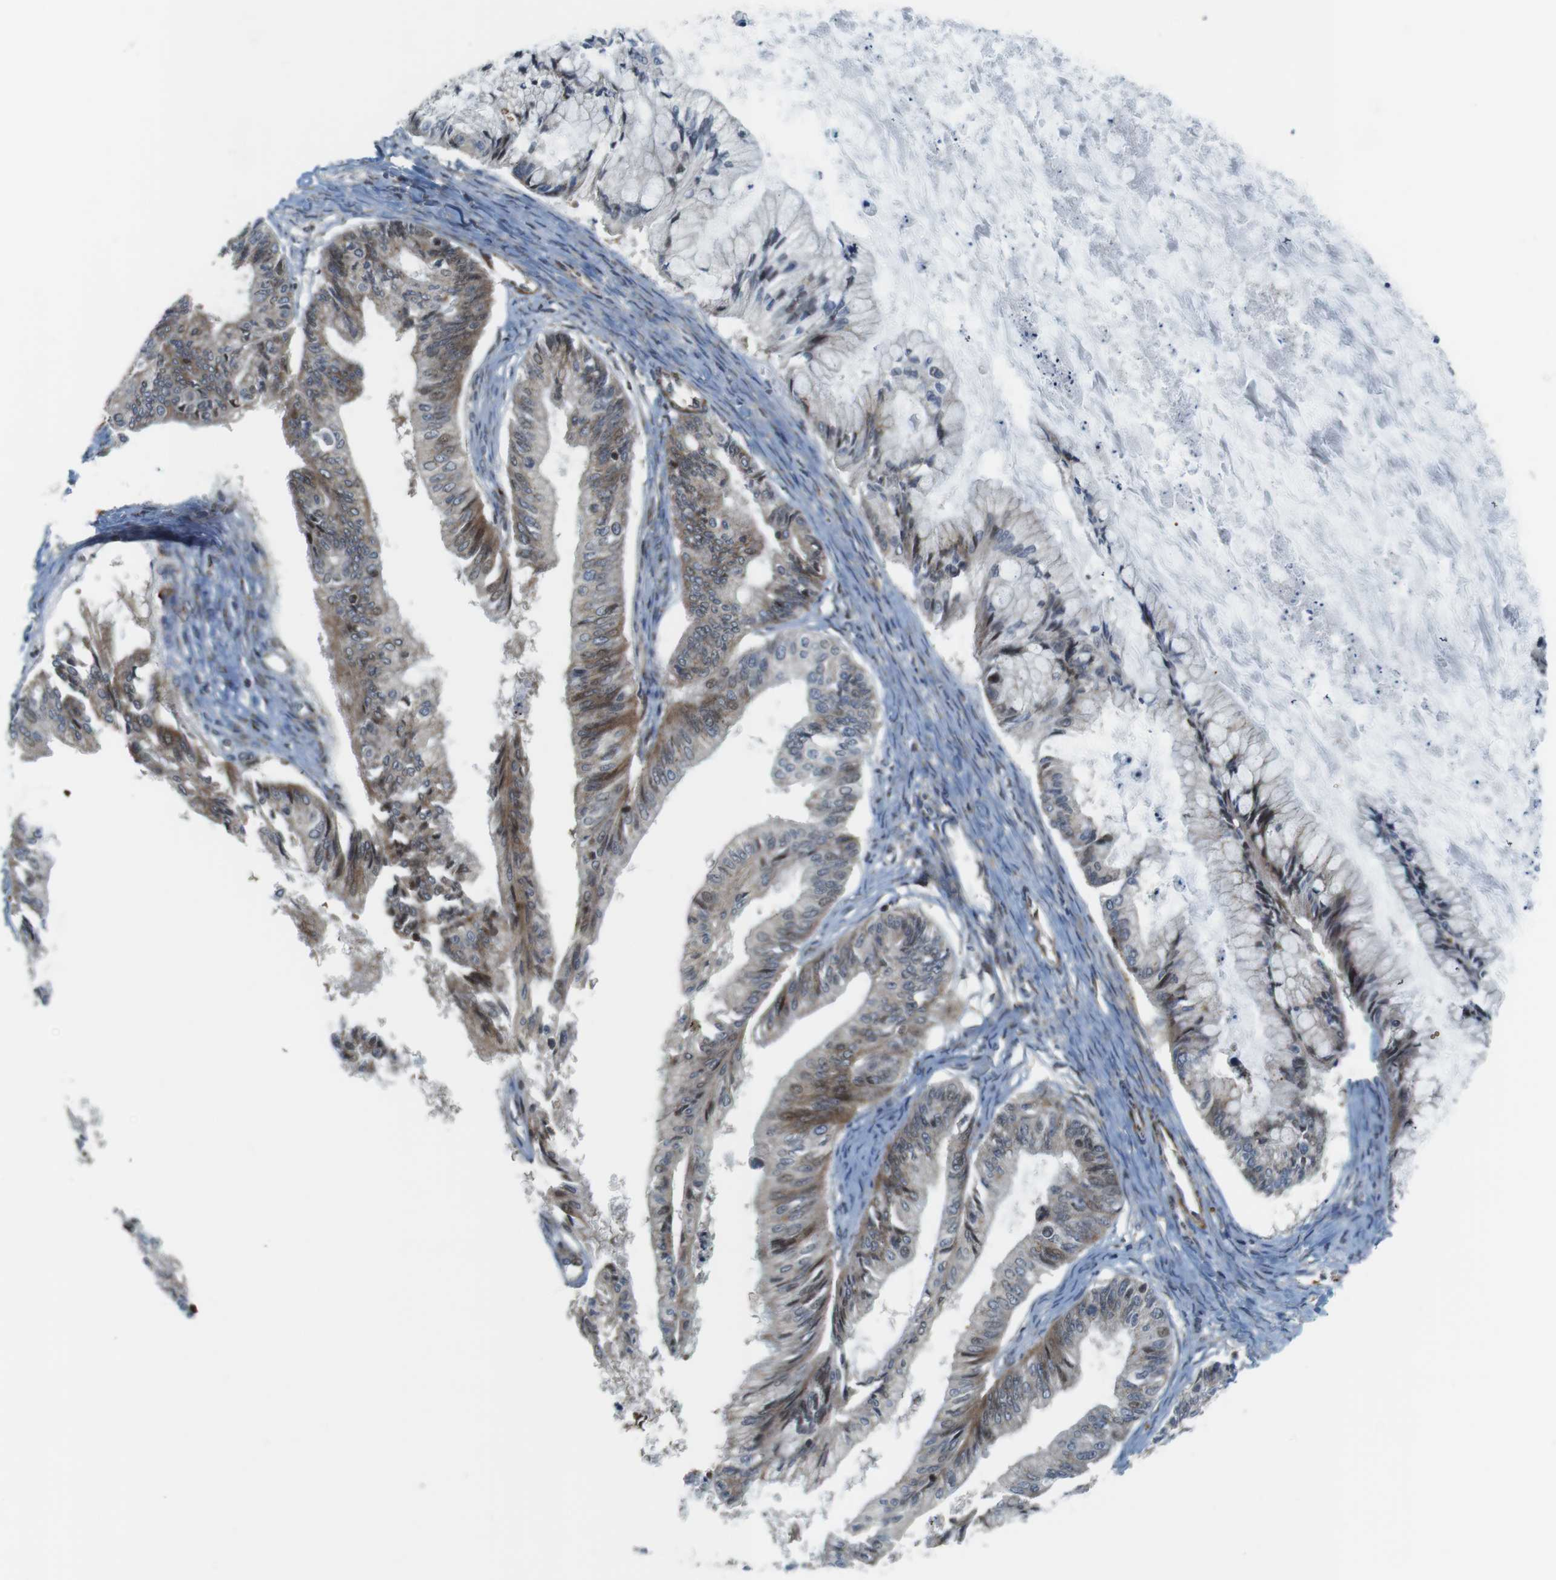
{"staining": {"intensity": "strong", "quantity": "<25%", "location": "cytoplasmic/membranous,nuclear"}, "tissue": "ovarian cancer", "cell_type": "Tumor cells", "image_type": "cancer", "snomed": [{"axis": "morphology", "description": "Cystadenocarcinoma, mucinous, NOS"}, {"axis": "topography", "description": "Ovary"}], "caption": "A histopathology image showing strong cytoplasmic/membranous and nuclear expression in approximately <25% of tumor cells in ovarian cancer (mucinous cystadenocarcinoma), as visualized by brown immunohistochemical staining.", "gene": "CUL7", "patient": {"sex": "female", "age": 57}}